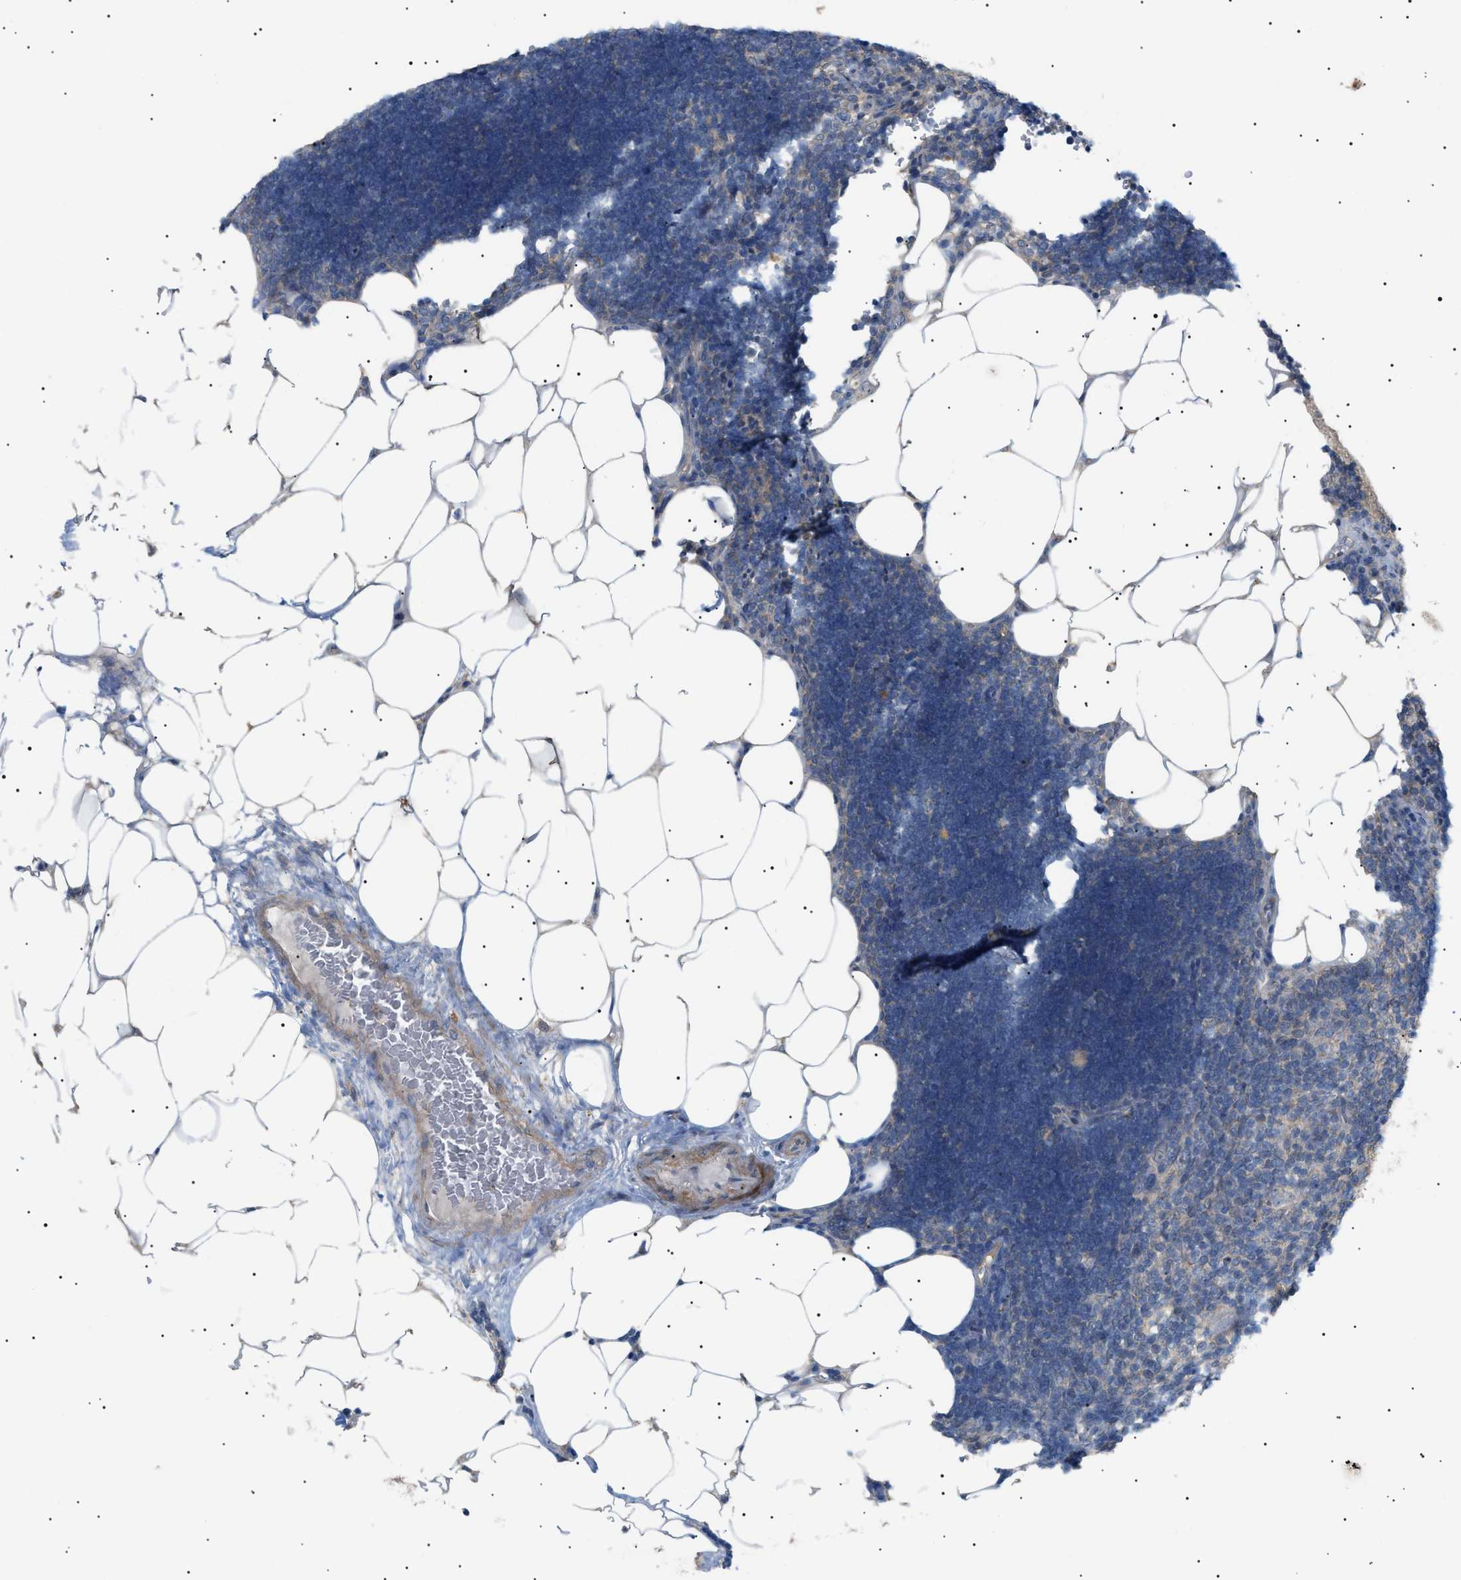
{"staining": {"intensity": "weak", "quantity": "25%-75%", "location": "cytoplasmic/membranous"}, "tissue": "lymph node", "cell_type": "Germinal center cells", "image_type": "normal", "snomed": [{"axis": "morphology", "description": "Normal tissue, NOS"}, {"axis": "topography", "description": "Lymph node"}], "caption": "Protein staining demonstrates weak cytoplasmic/membranous expression in about 25%-75% of germinal center cells in normal lymph node.", "gene": "IRS2", "patient": {"sex": "male", "age": 33}}